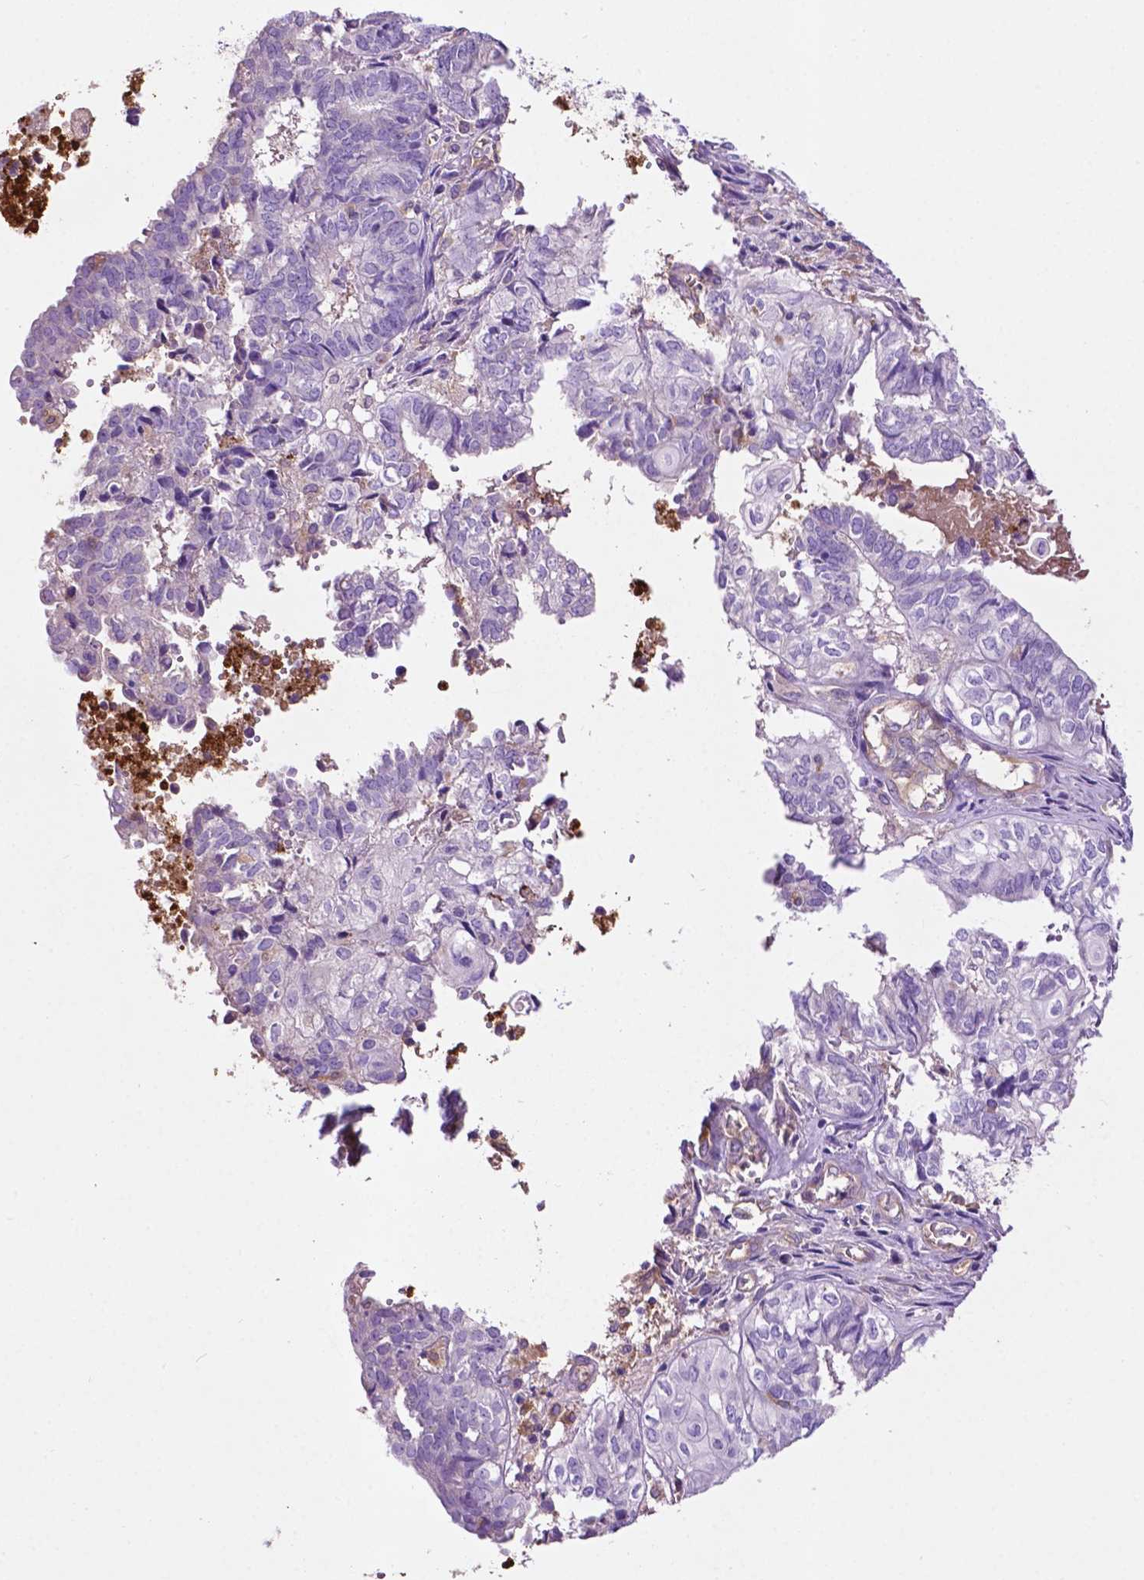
{"staining": {"intensity": "negative", "quantity": "none", "location": "none"}, "tissue": "ovarian cancer", "cell_type": "Tumor cells", "image_type": "cancer", "snomed": [{"axis": "morphology", "description": "Carcinoma, endometroid"}, {"axis": "topography", "description": "Ovary"}], "caption": "Histopathology image shows no significant protein expression in tumor cells of ovarian cancer.", "gene": "GDPD5", "patient": {"sex": "female", "age": 64}}